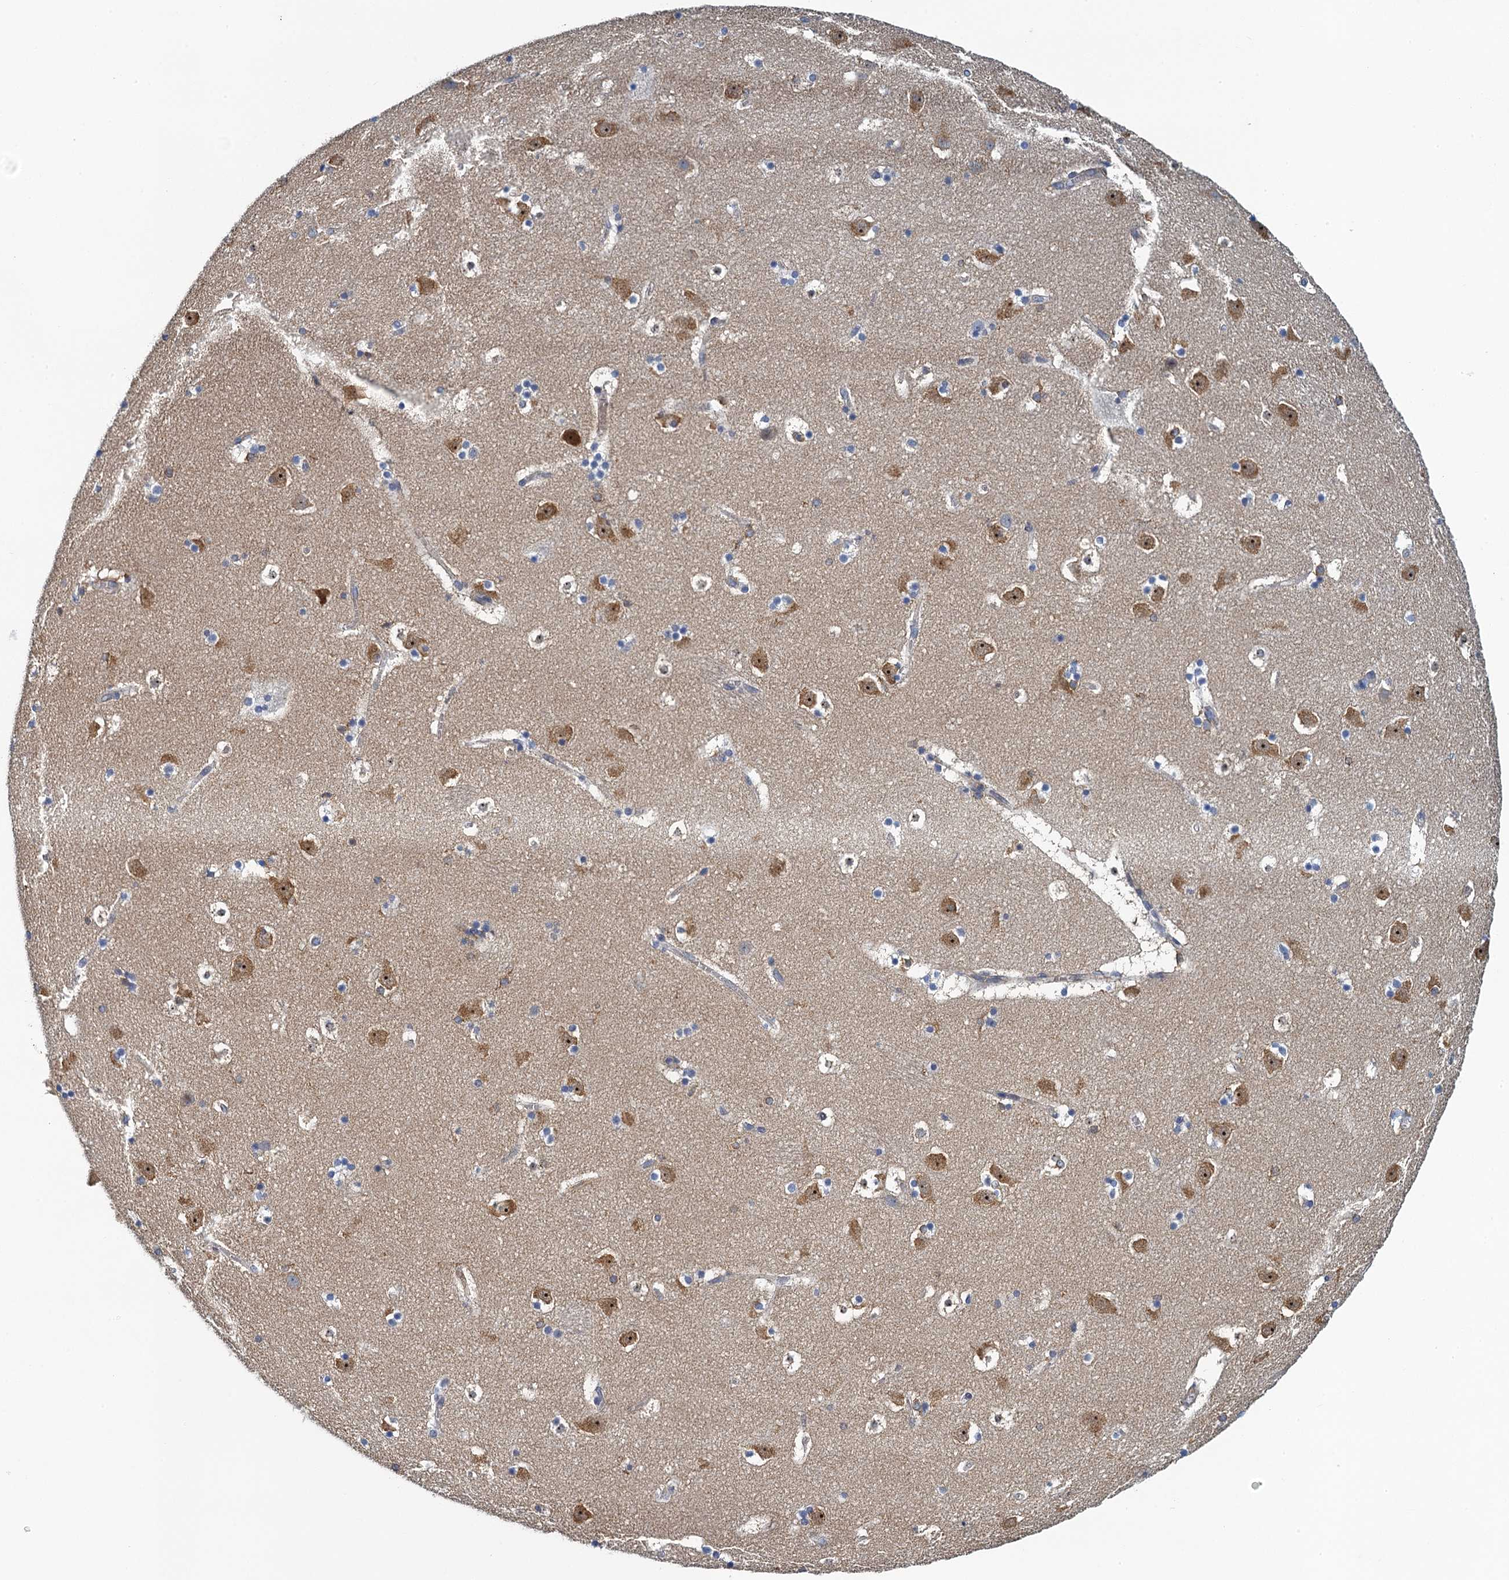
{"staining": {"intensity": "negative", "quantity": "none", "location": "none"}, "tissue": "caudate", "cell_type": "Glial cells", "image_type": "normal", "snomed": [{"axis": "morphology", "description": "Normal tissue, NOS"}, {"axis": "topography", "description": "Lateral ventricle wall"}], "caption": "This is an IHC image of normal caudate. There is no staining in glial cells.", "gene": "NCKAP1L", "patient": {"sex": "male", "age": 45}}